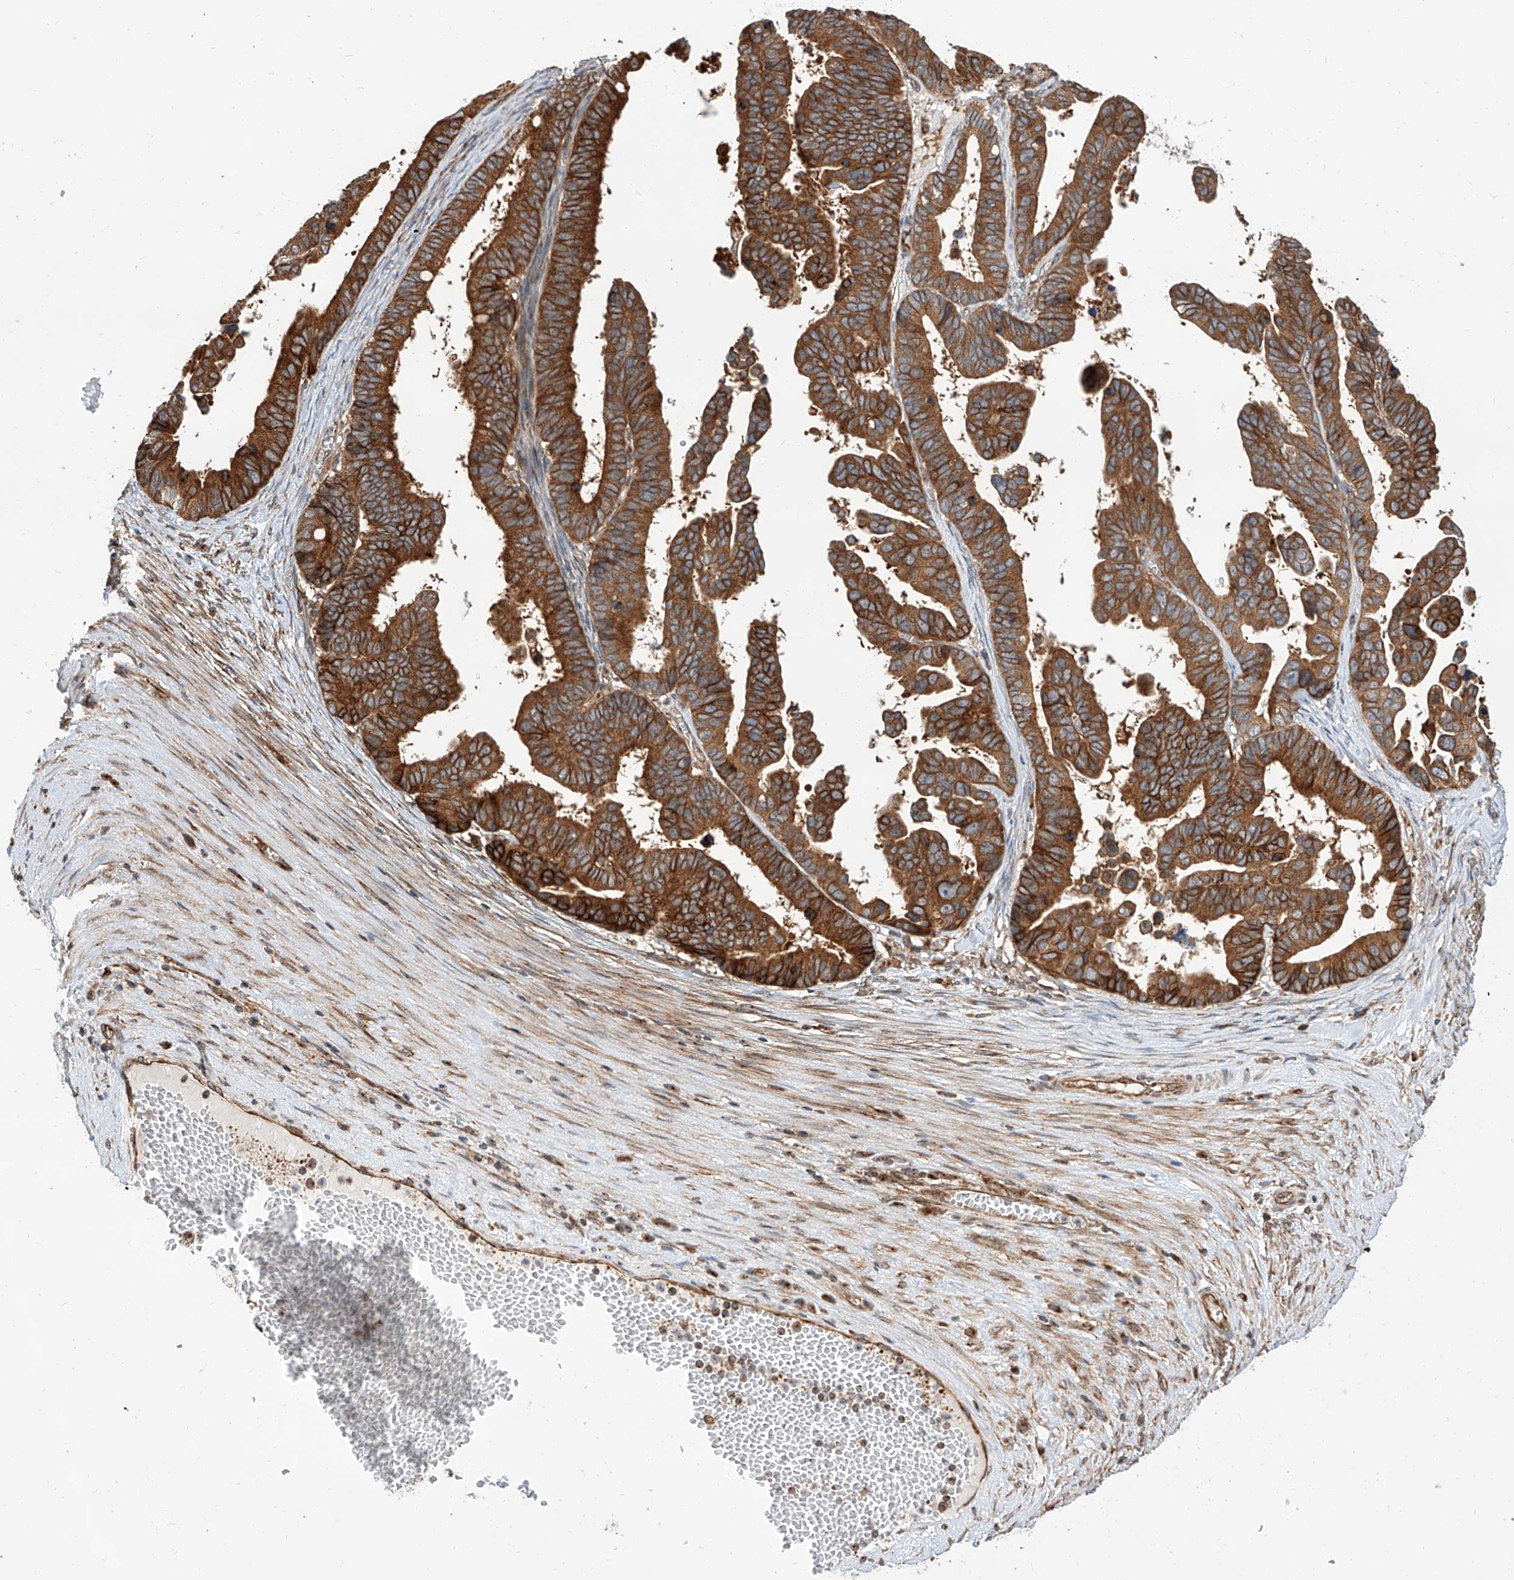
{"staining": {"intensity": "strong", "quantity": ">75%", "location": "cytoplasmic/membranous"}, "tissue": "ovarian cancer", "cell_type": "Tumor cells", "image_type": "cancer", "snomed": [{"axis": "morphology", "description": "Cystadenocarcinoma, serous, NOS"}, {"axis": "topography", "description": "Ovary"}], "caption": "DAB (3,3'-diaminobenzidine) immunohistochemical staining of ovarian cancer (serous cystadenocarcinoma) displays strong cytoplasmic/membranous protein staining in approximately >75% of tumor cells.", "gene": "ISCA2", "patient": {"sex": "female", "age": 56}}